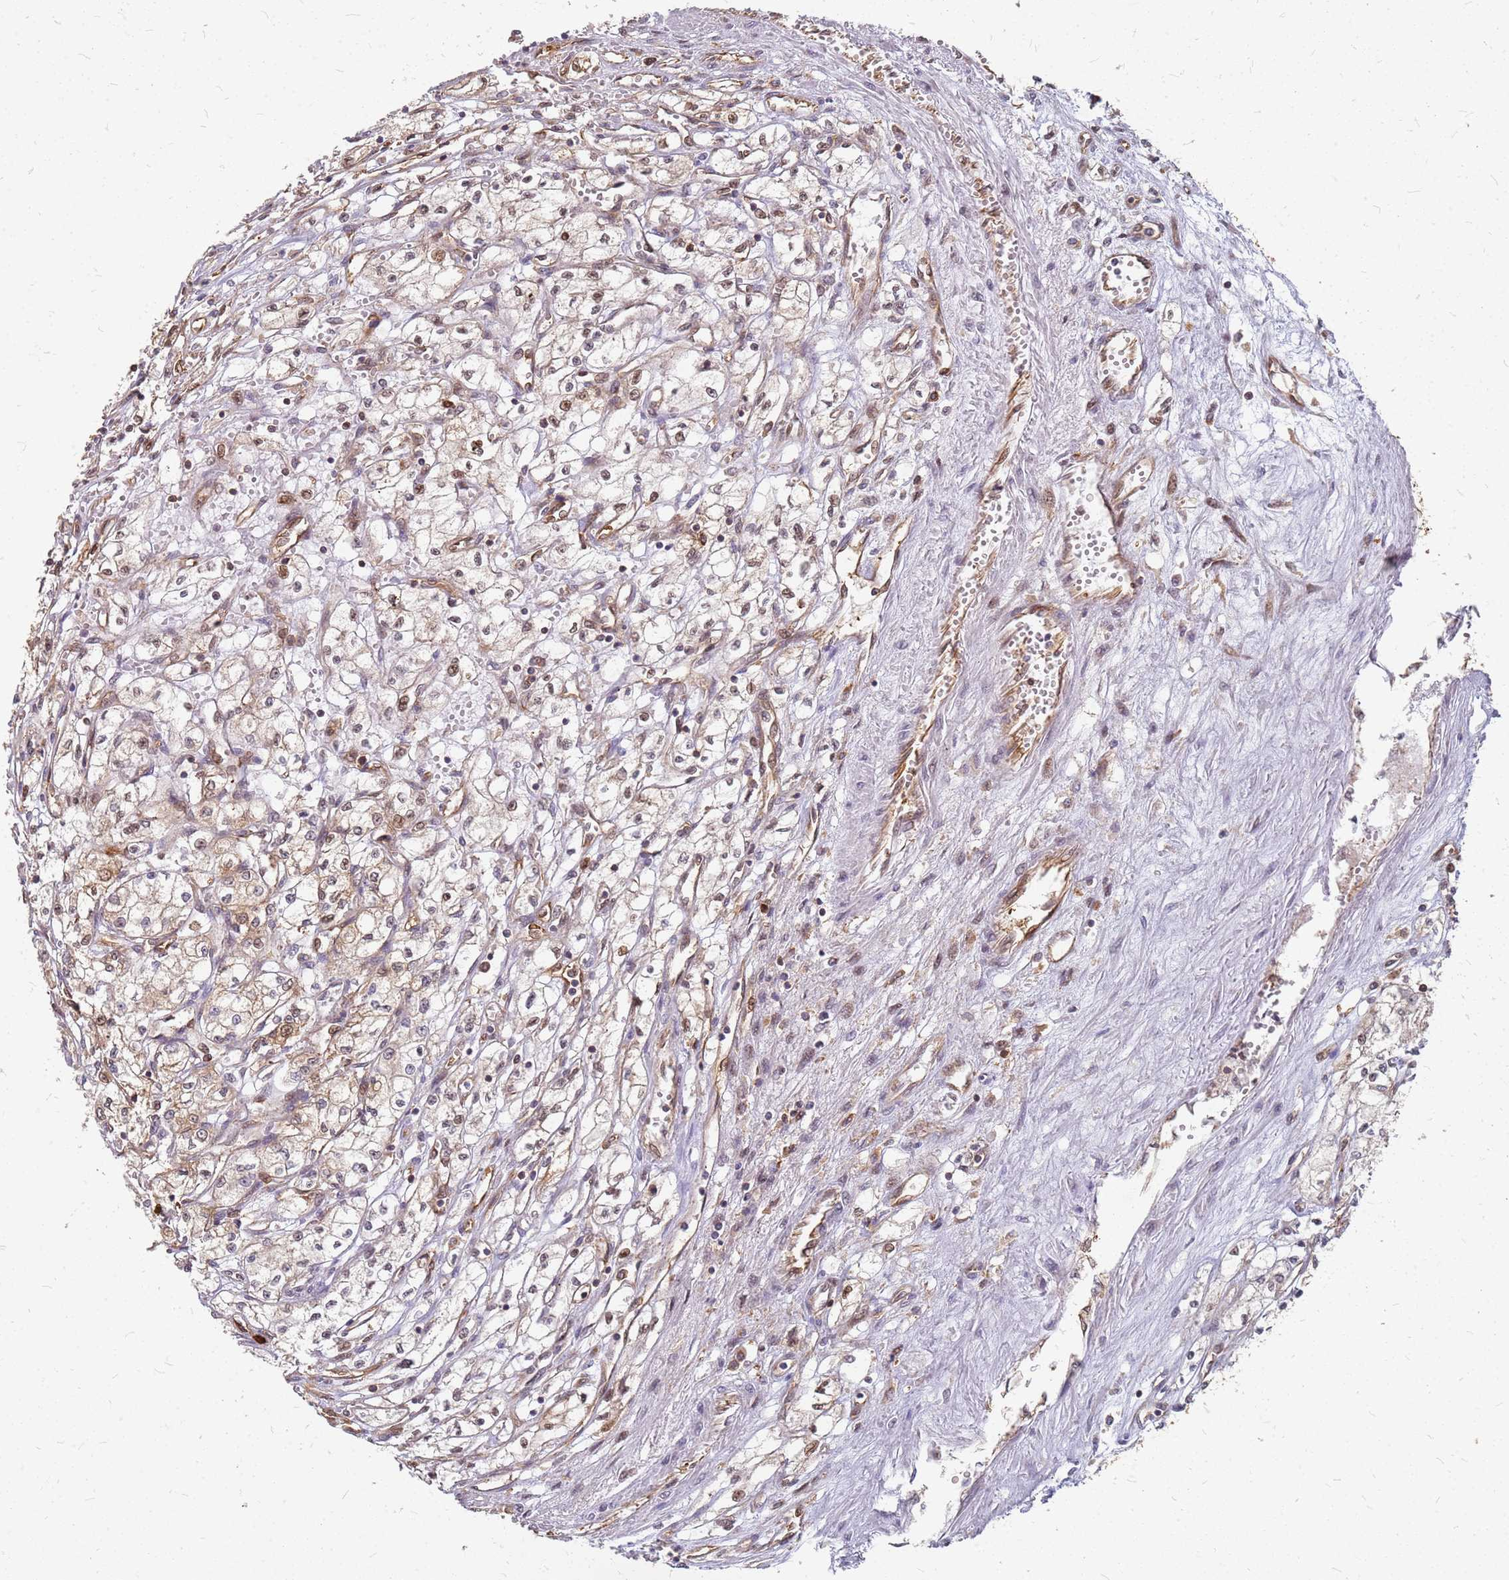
{"staining": {"intensity": "weak", "quantity": "25%-75%", "location": "cytoplasmic/membranous"}, "tissue": "renal cancer", "cell_type": "Tumor cells", "image_type": "cancer", "snomed": [{"axis": "morphology", "description": "Adenocarcinoma, NOS"}, {"axis": "topography", "description": "Kidney"}], "caption": "Immunohistochemical staining of human renal cancer demonstrates low levels of weak cytoplasmic/membranous protein expression in about 25%-75% of tumor cells.", "gene": "HDX", "patient": {"sex": "male", "age": 59}}